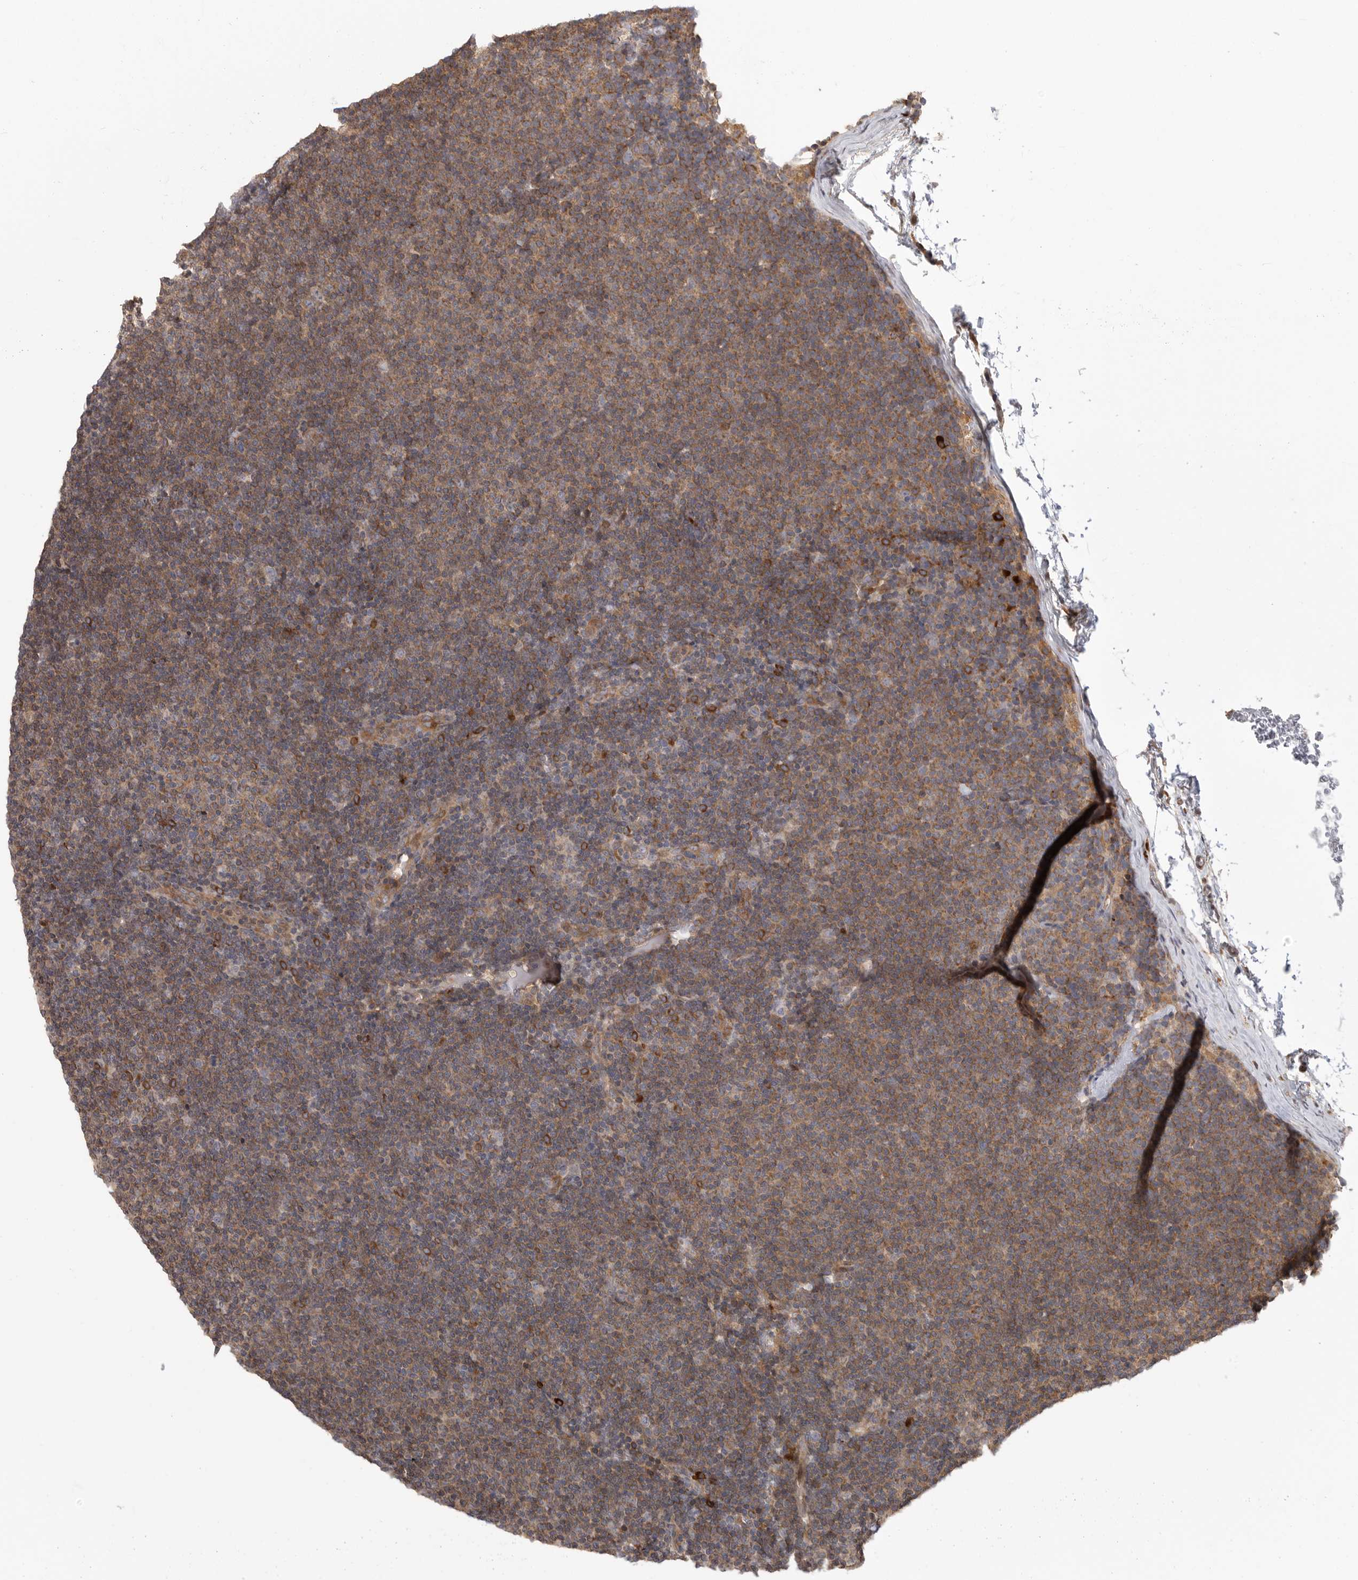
{"staining": {"intensity": "moderate", "quantity": ">75%", "location": "cytoplasmic/membranous"}, "tissue": "lymphoma", "cell_type": "Tumor cells", "image_type": "cancer", "snomed": [{"axis": "morphology", "description": "Malignant lymphoma, non-Hodgkin's type, Low grade"}, {"axis": "topography", "description": "Lymph node"}], "caption": "This image shows immunohistochemistry (IHC) staining of human low-grade malignant lymphoma, non-Hodgkin's type, with medium moderate cytoplasmic/membranous positivity in approximately >75% of tumor cells.", "gene": "OXR1", "patient": {"sex": "female", "age": 53}}